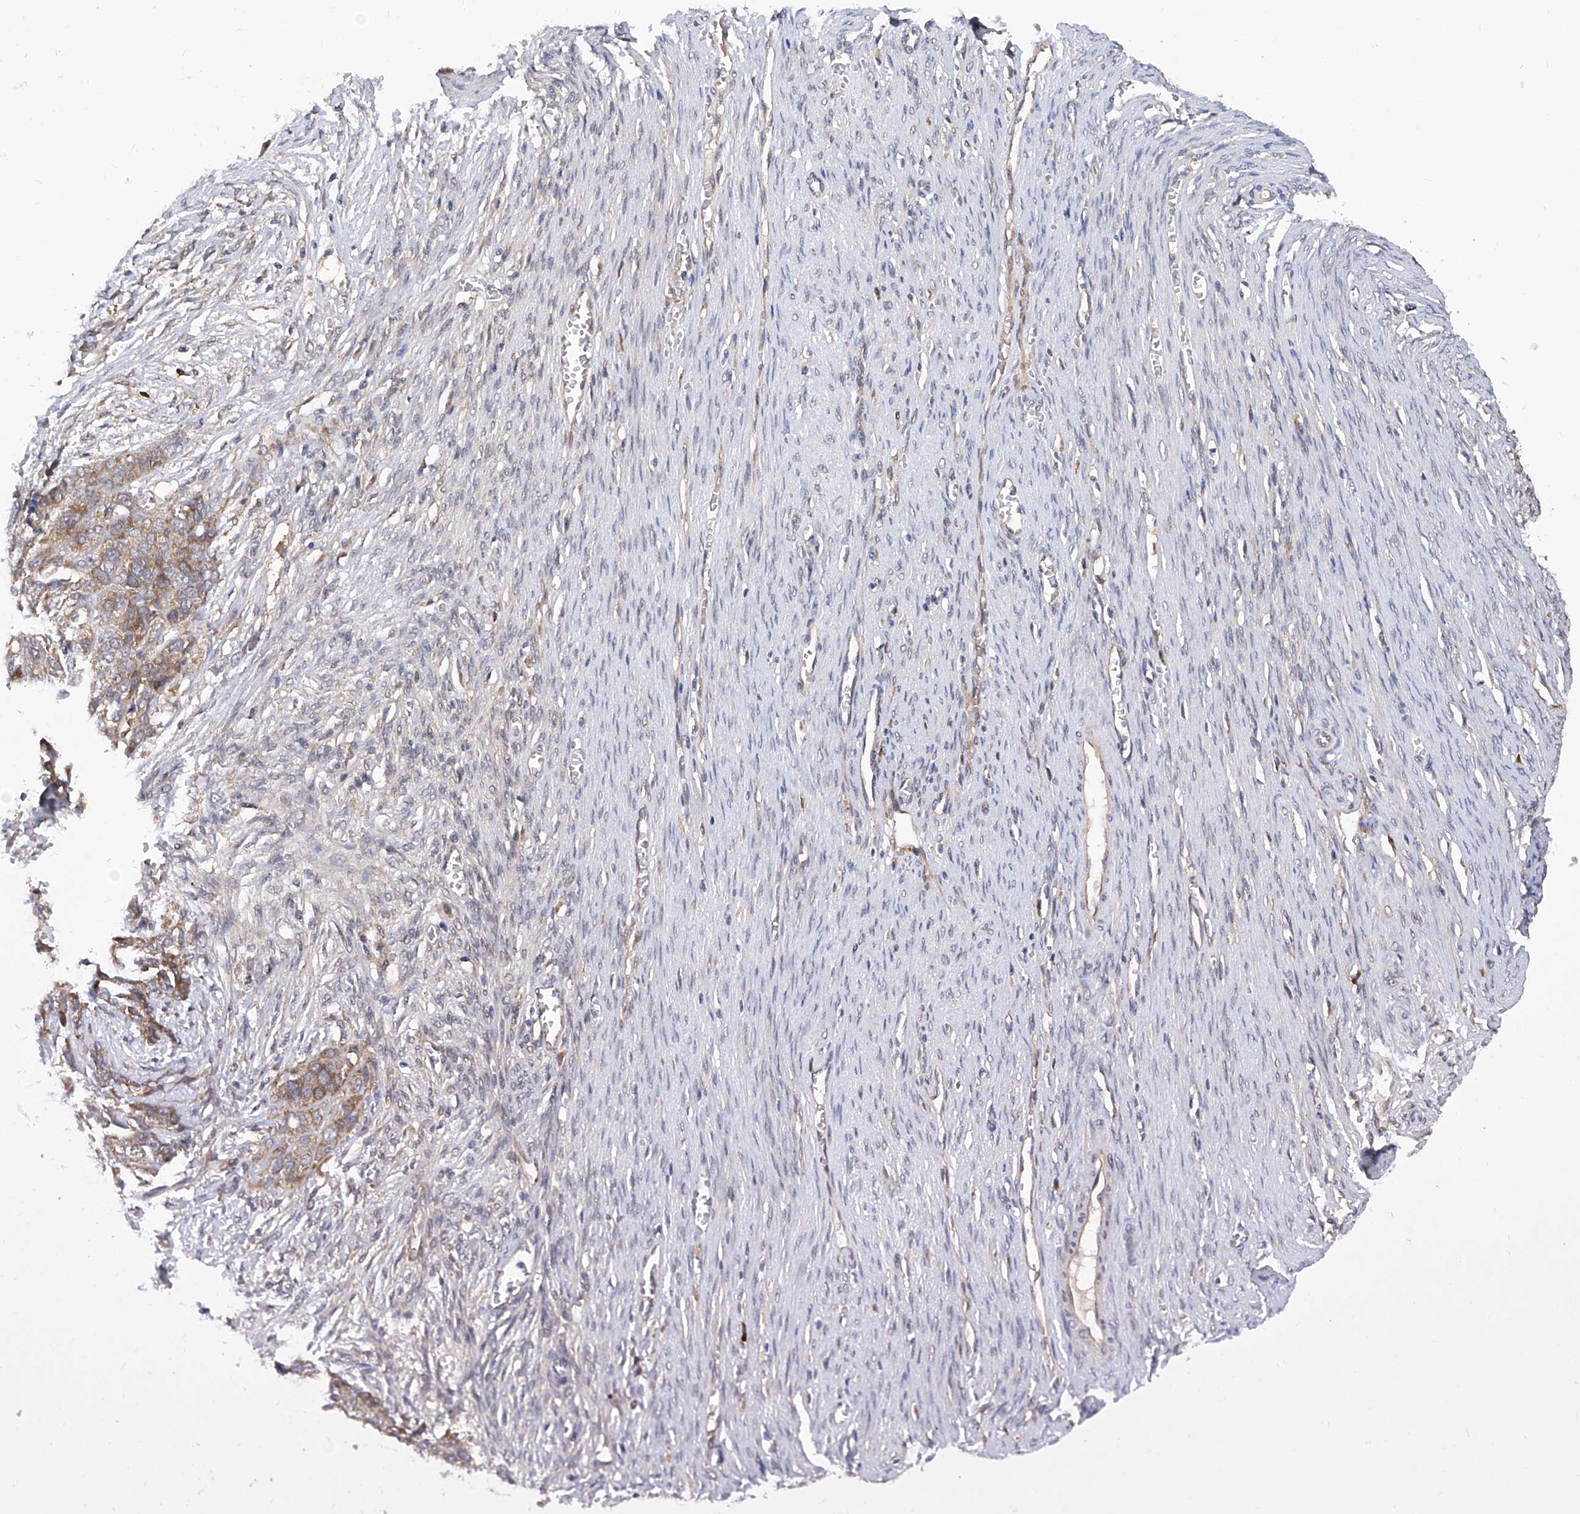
{"staining": {"intensity": "moderate", "quantity": ">75%", "location": "cytoplasmic/membranous"}, "tissue": "ovarian cancer", "cell_type": "Tumor cells", "image_type": "cancer", "snomed": [{"axis": "morphology", "description": "Cystadenocarcinoma, serous, NOS"}, {"axis": "topography", "description": "Ovary"}], "caption": "IHC photomicrograph of ovarian cancer (serous cystadenocarcinoma) stained for a protein (brown), which demonstrates medium levels of moderate cytoplasmic/membranous positivity in approximately >75% of tumor cells.", "gene": "USP45", "patient": {"sex": "female", "age": 44}}